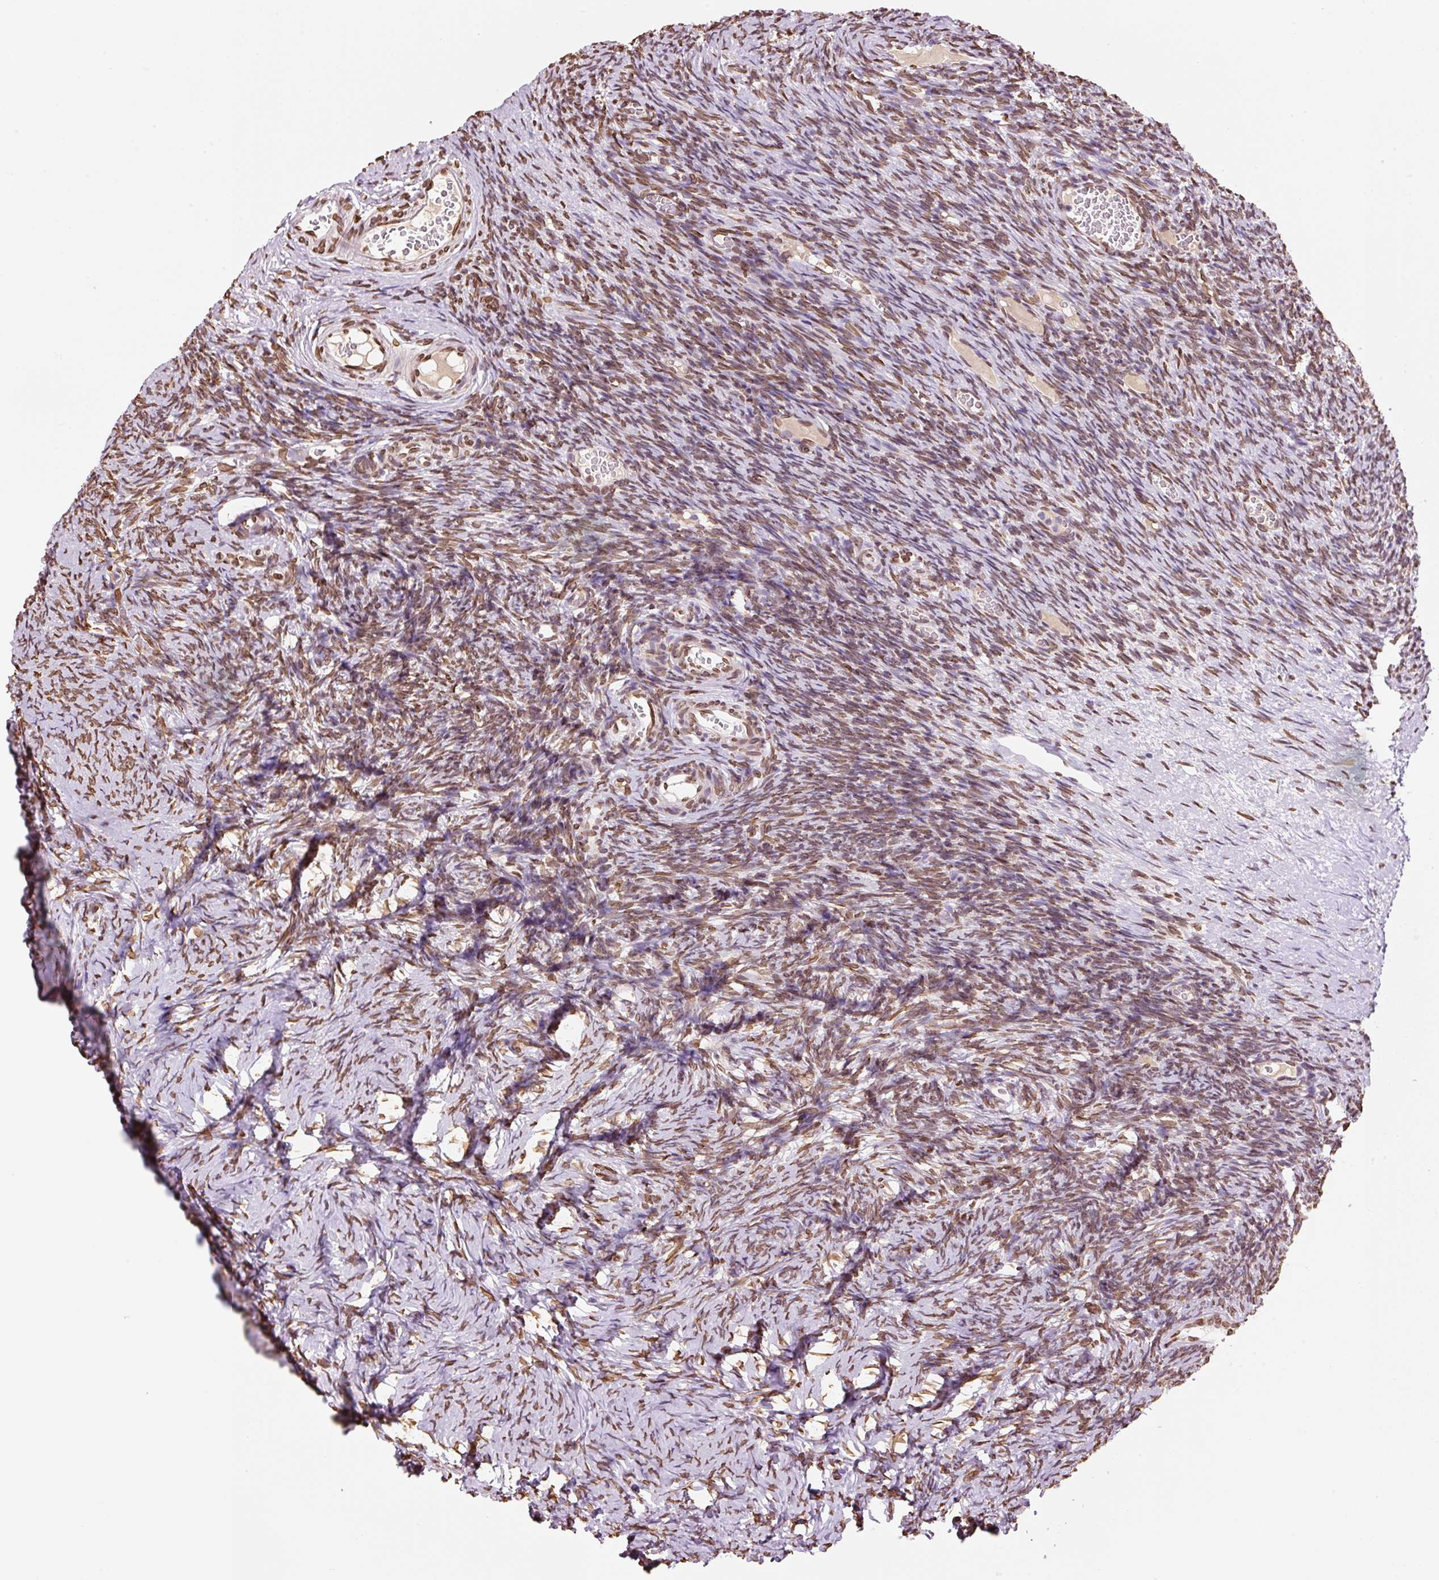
{"staining": {"intensity": "moderate", "quantity": ">75%", "location": "nuclear"}, "tissue": "ovary", "cell_type": "Follicle cells", "image_type": "normal", "snomed": [{"axis": "morphology", "description": "Normal tissue, NOS"}, {"axis": "topography", "description": "Ovary"}], "caption": "The histopathology image exhibits staining of normal ovary, revealing moderate nuclear protein positivity (brown color) within follicle cells.", "gene": "ZNF224", "patient": {"sex": "female", "age": 39}}